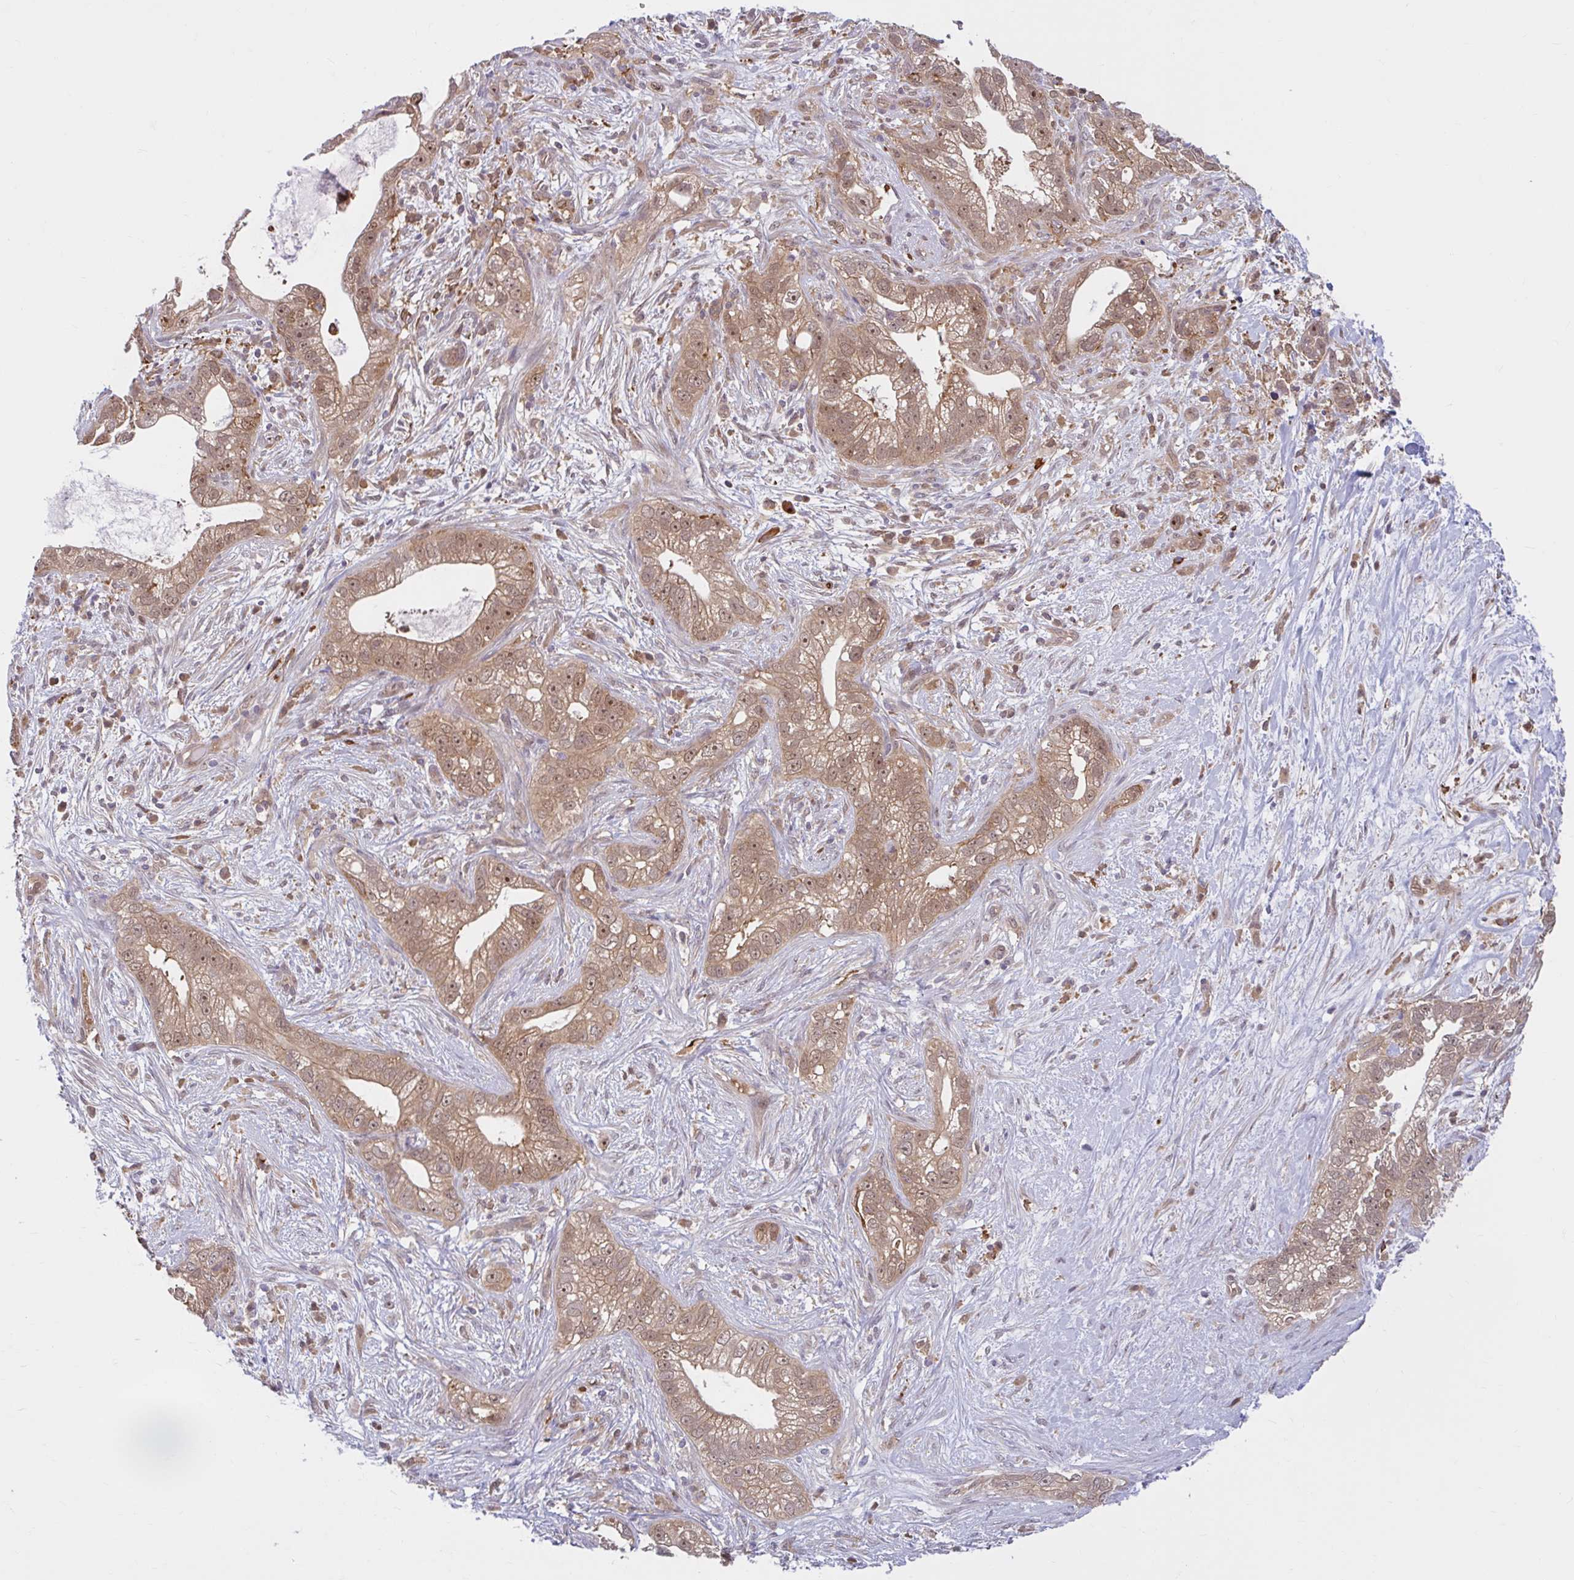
{"staining": {"intensity": "moderate", "quantity": ">75%", "location": "cytoplasmic/membranous,nuclear"}, "tissue": "pancreatic cancer", "cell_type": "Tumor cells", "image_type": "cancer", "snomed": [{"axis": "morphology", "description": "Adenocarcinoma, NOS"}, {"axis": "topography", "description": "Pancreas"}], "caption": "Immunohistochemical staining of adenocarcinoma (pancreatic) reveals medium levels of moderate cytoplasmic/membranous and nuclear protein staining in approximately >75% of tumor cells.", "gene": "HMBS", "patient": {"sex": "male", "age": 70}}